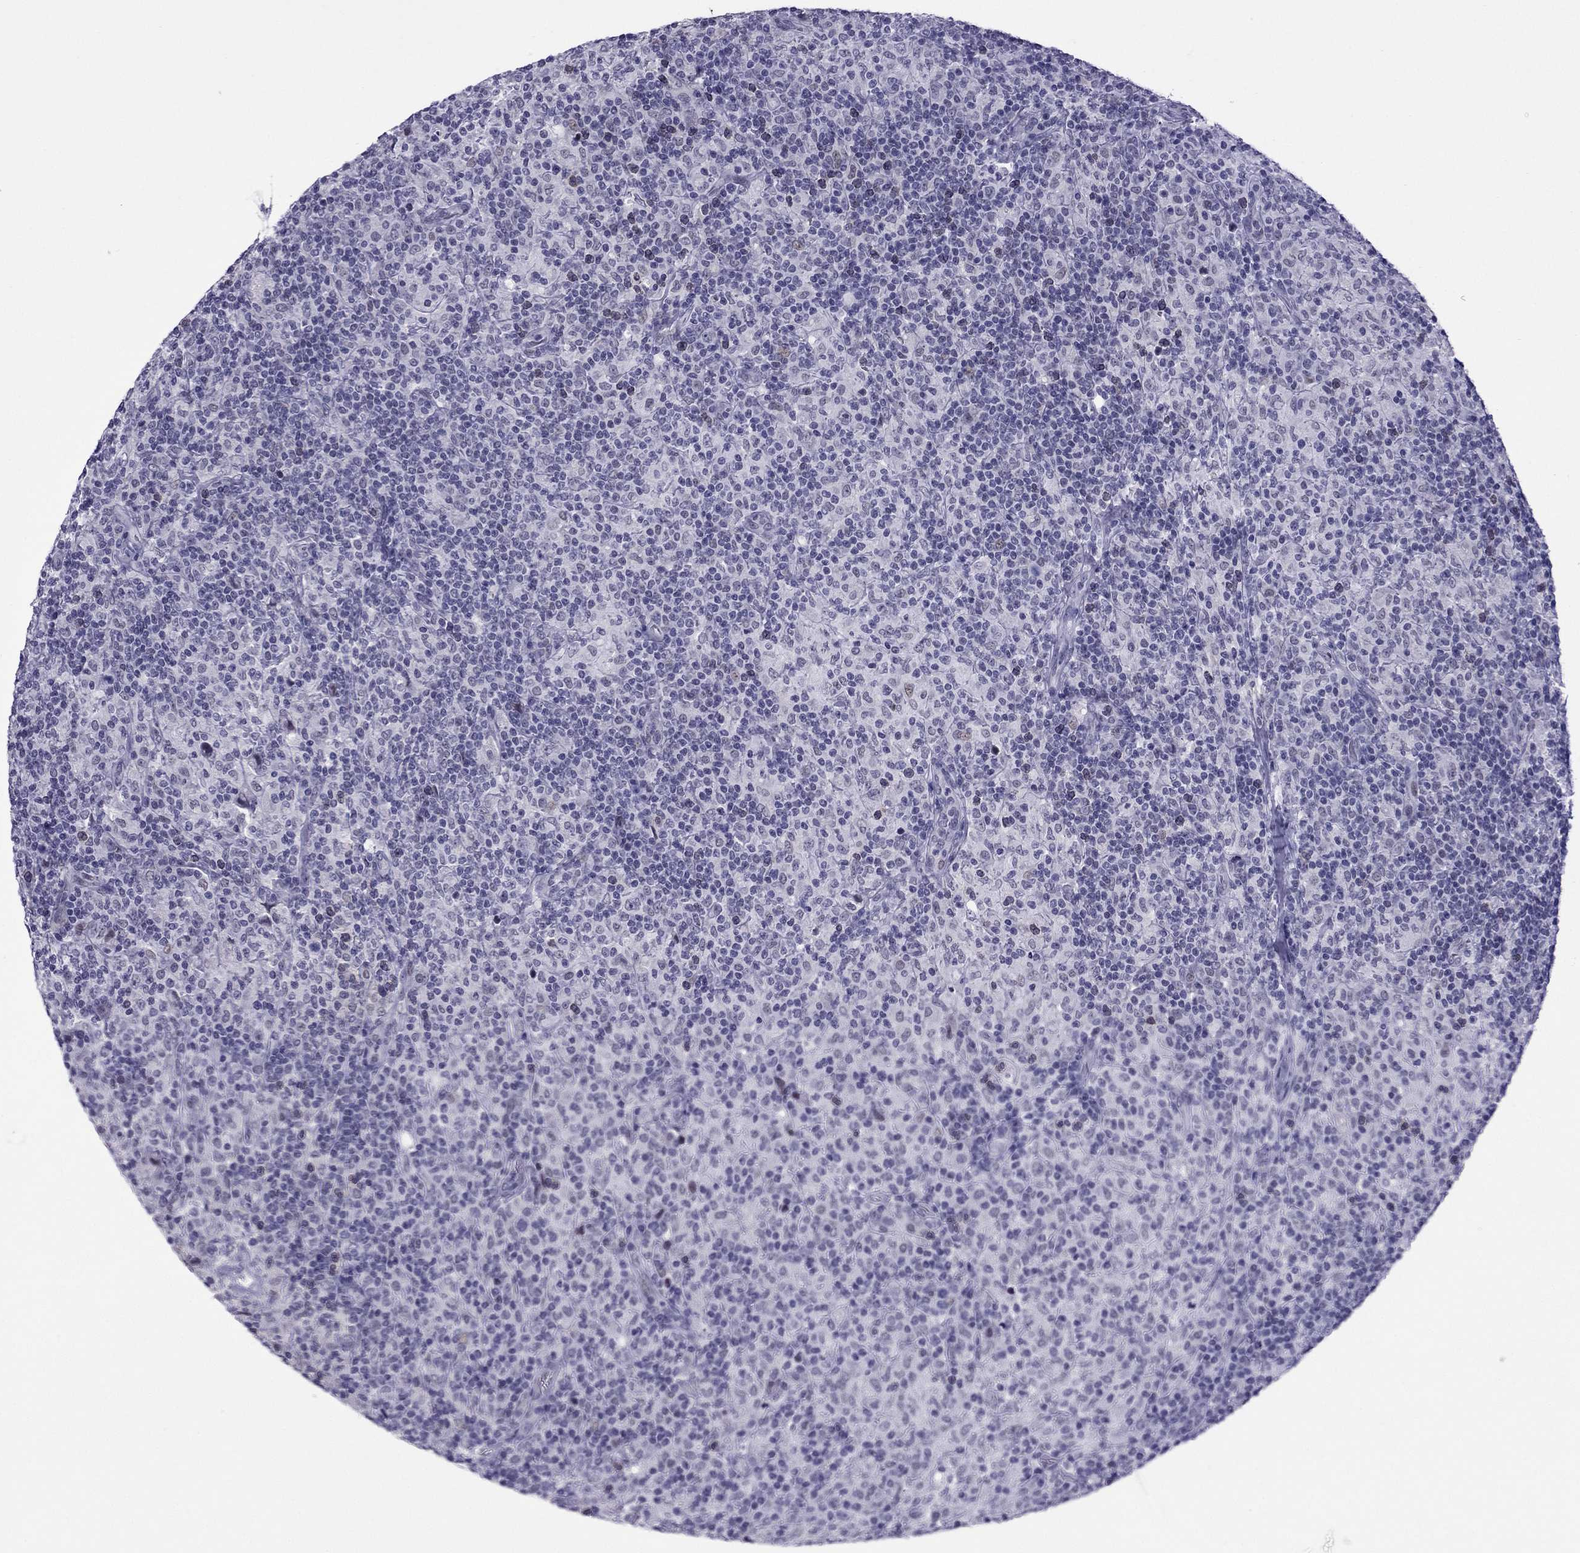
{"staining": {"intensity": "negative", "quantity": "none", "location": "none"}, "tissue": "lymphoma", "cell_type": "Tumor cells", "image_type": "cancer", "snomed": [{"axis": "morphology", "description": "Hodgkin's disease, NOS"}, {"axis": "topography", "description": "Lymph node"}], "caption": "Tumor cells are negative for protein expression in human lymphoma.", "gene": "MYLK3", "patient": {"sex": "male", "age": 70}}